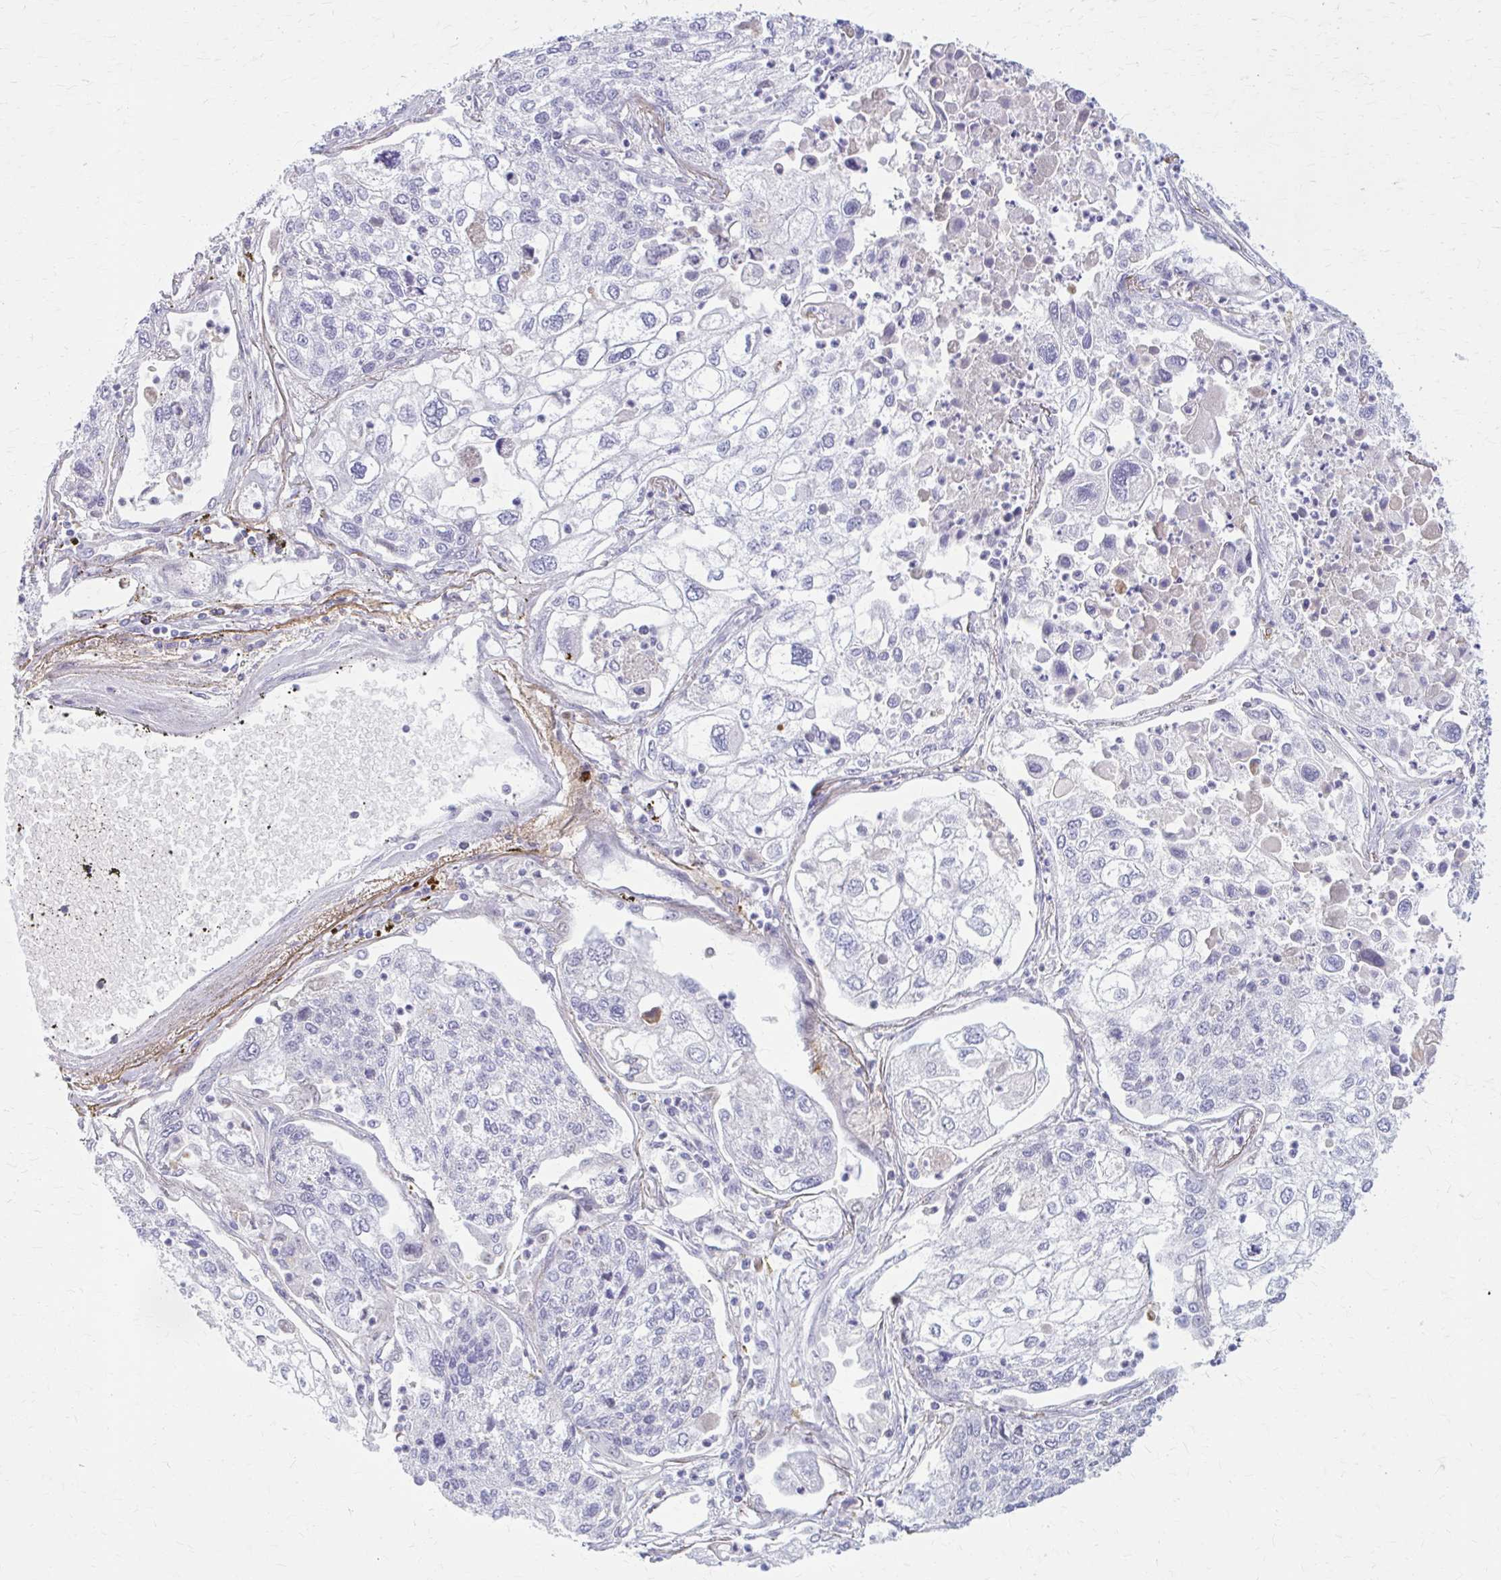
{"staining": {"intensity": "negative", "quantity": "none", "location": "none"}, "tissue": "lung cancer", "cell_type": "Tumor cells", "image_type": "cancer", "snomed": [{"axis": "morphology", "description": "Squamous cell carcinoma, NOS"}, {"axis": "topography", "description": "Lung"}], "caption": "Immunohistochemistry (IHC) of human lung cancer (squamous cell carcinoma) displays no expression in tumor cells.", "gene": "SERPIND1", "patient": {"sex": "male", "age": 74}}